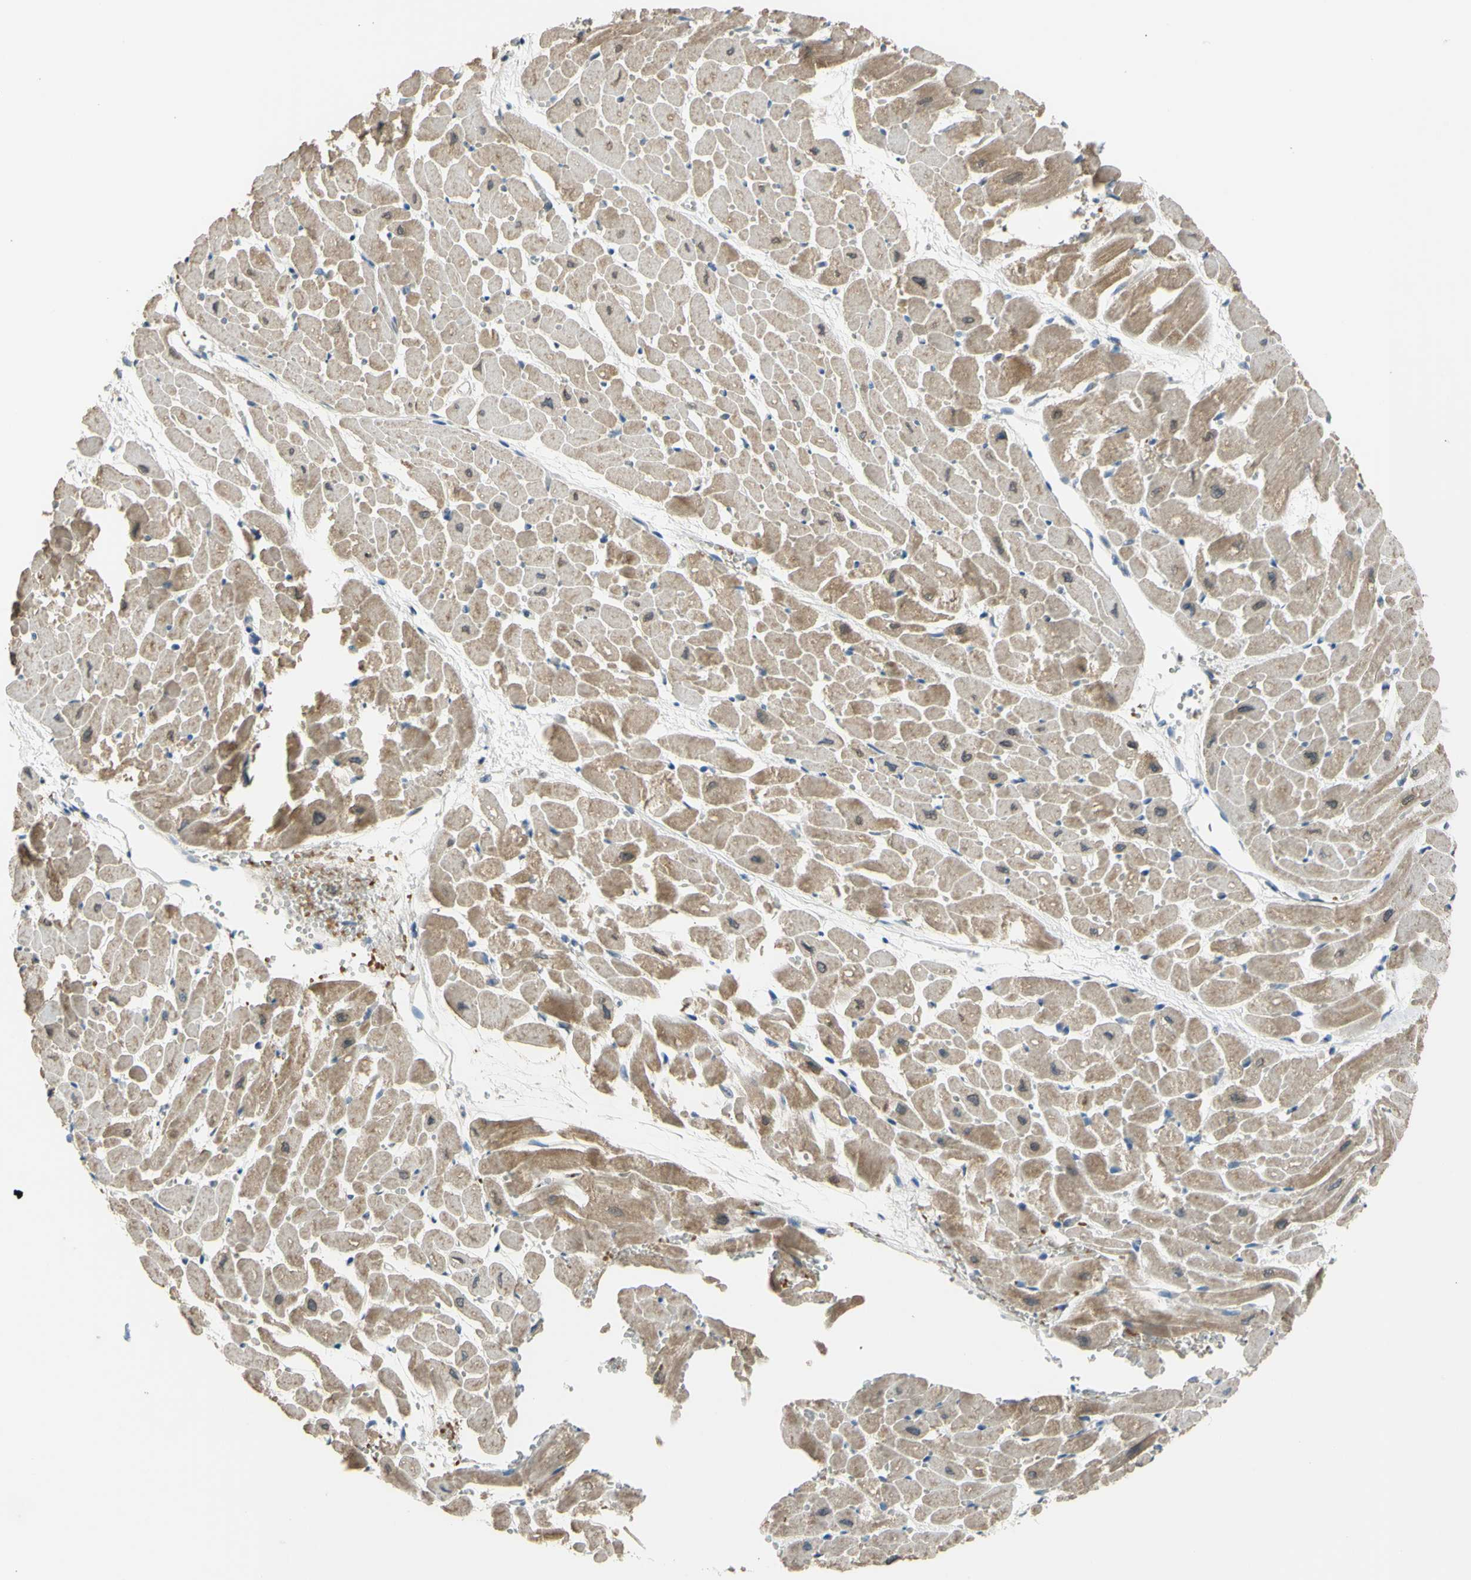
{"staining": {"intensity": "moderate", "quantity": "25%-75%", "location": "cytoplasmic/membranous"}, "tissue": "heart muscle", "cell_type": "Cardiomyocytes", "image_type": "normal", "snomed": [{"axis": "morphology", "description": "Normal tissue, NOS"}, {"axis": "topography", "description": "Heart"}], "caption": "Heart muscle was stained to show a protein in brown. There is medium levels of moderate cytoplasmic/membranous staining in about 25%-75% of cardiomyocytes. The protein is stained brown, and the nuclei are stained in blue (DAB IHC with brightfield microscopy, high magnification).", "gene": "ZNF184", "patient": {"sex": "male", "age": 45}}